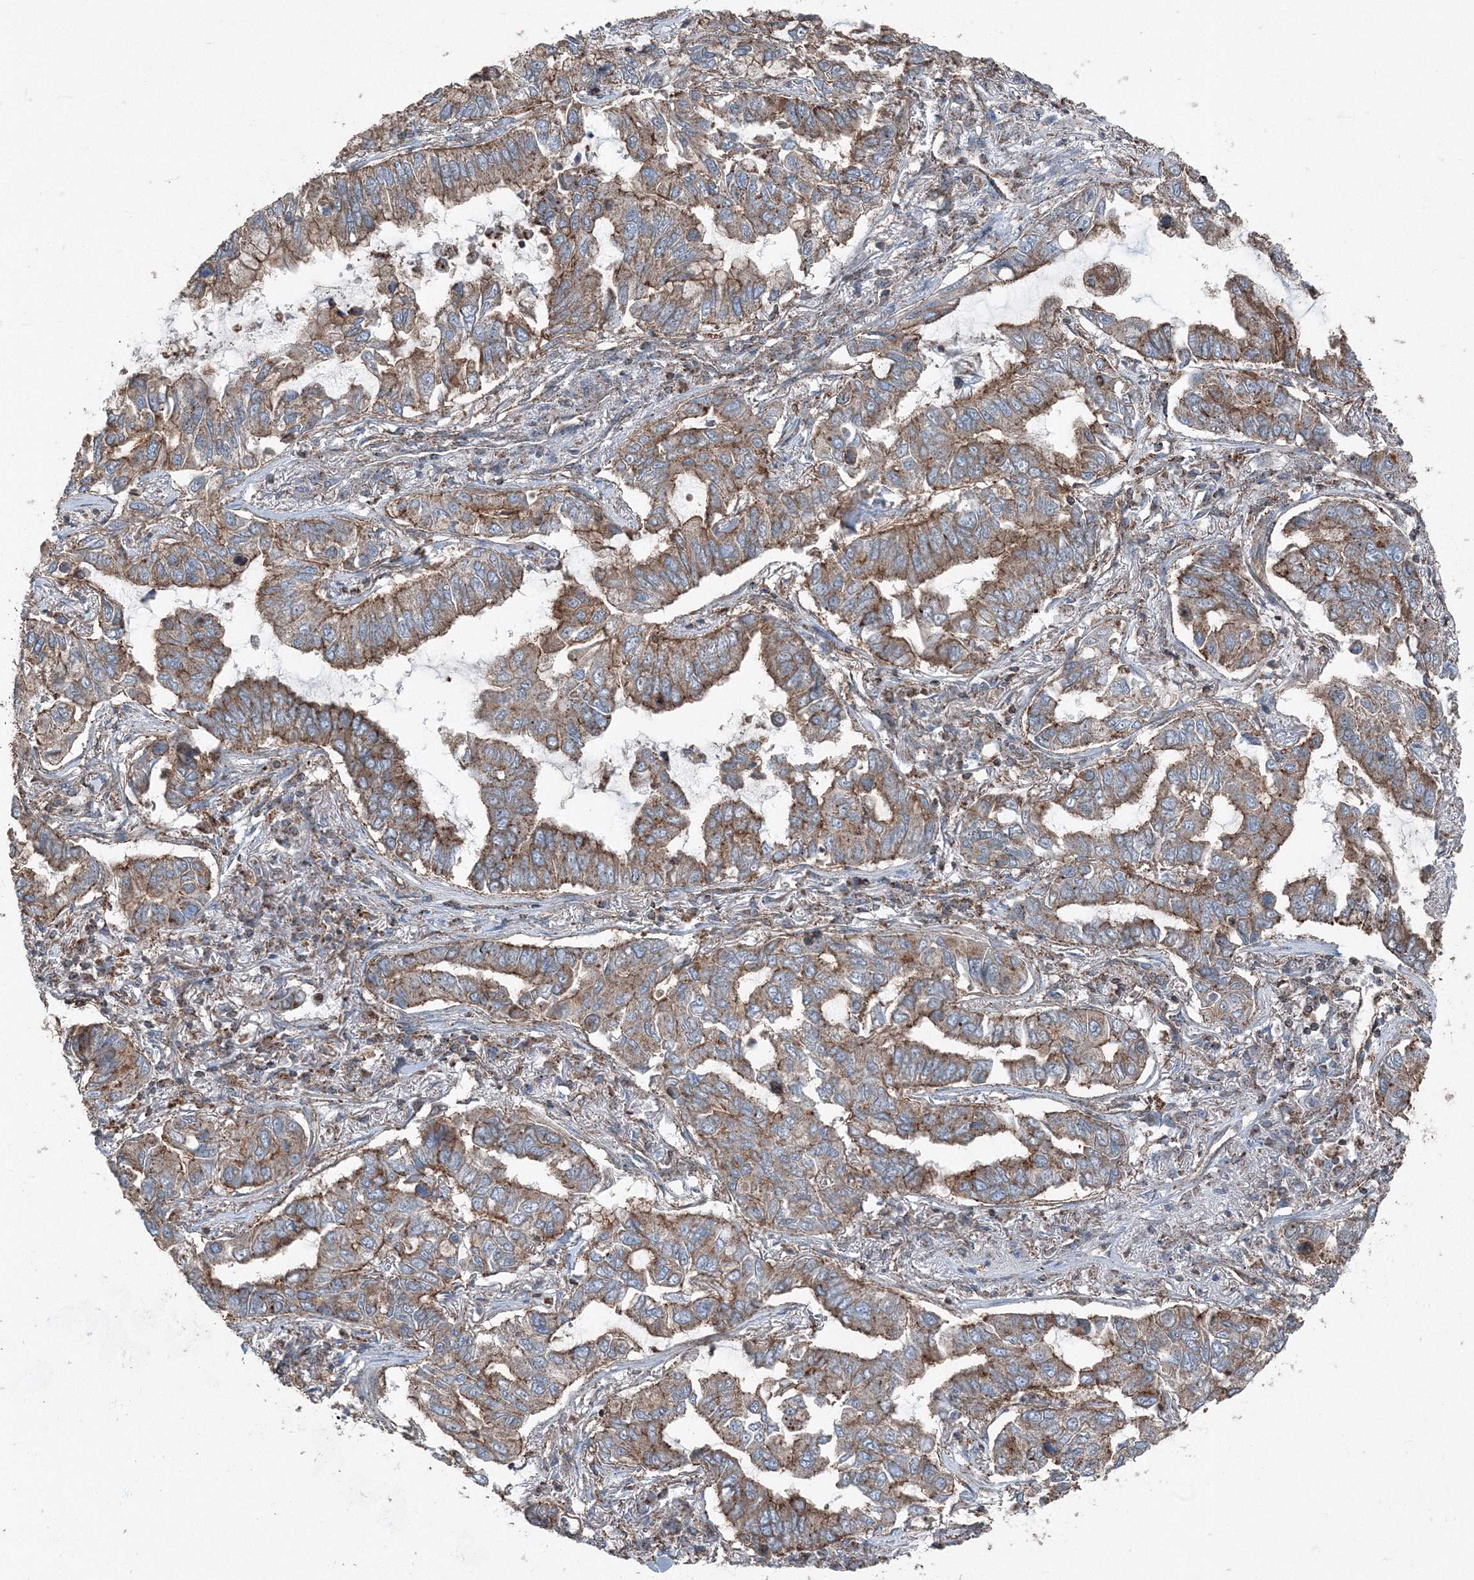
{"staining": {"intensity": "moderate", "quantity": ">75%", "location": "cytoplasmic/membranous"}, "tissue": "lung cancer", "cell_type": "Tumor cells", "image_type": "cancer", "snomed": [{"axis": "morphology", "description": "Adenocarcinoma, NOS"}, {"axis": "topography", "description": "Lung"}], "caption": "A medium amount of moderate cytoplasmic/membranous positivity is appreciated in approximately >75% of tumor cells in lung cancer (adenocarcinoma) tissue. (DAB (3,3'-diaminobenzidine) IHC, brown staining for protein, blue staining for nuclei).", "gene": "AASDH", "patient": {"sex": "male", "age": 64}}